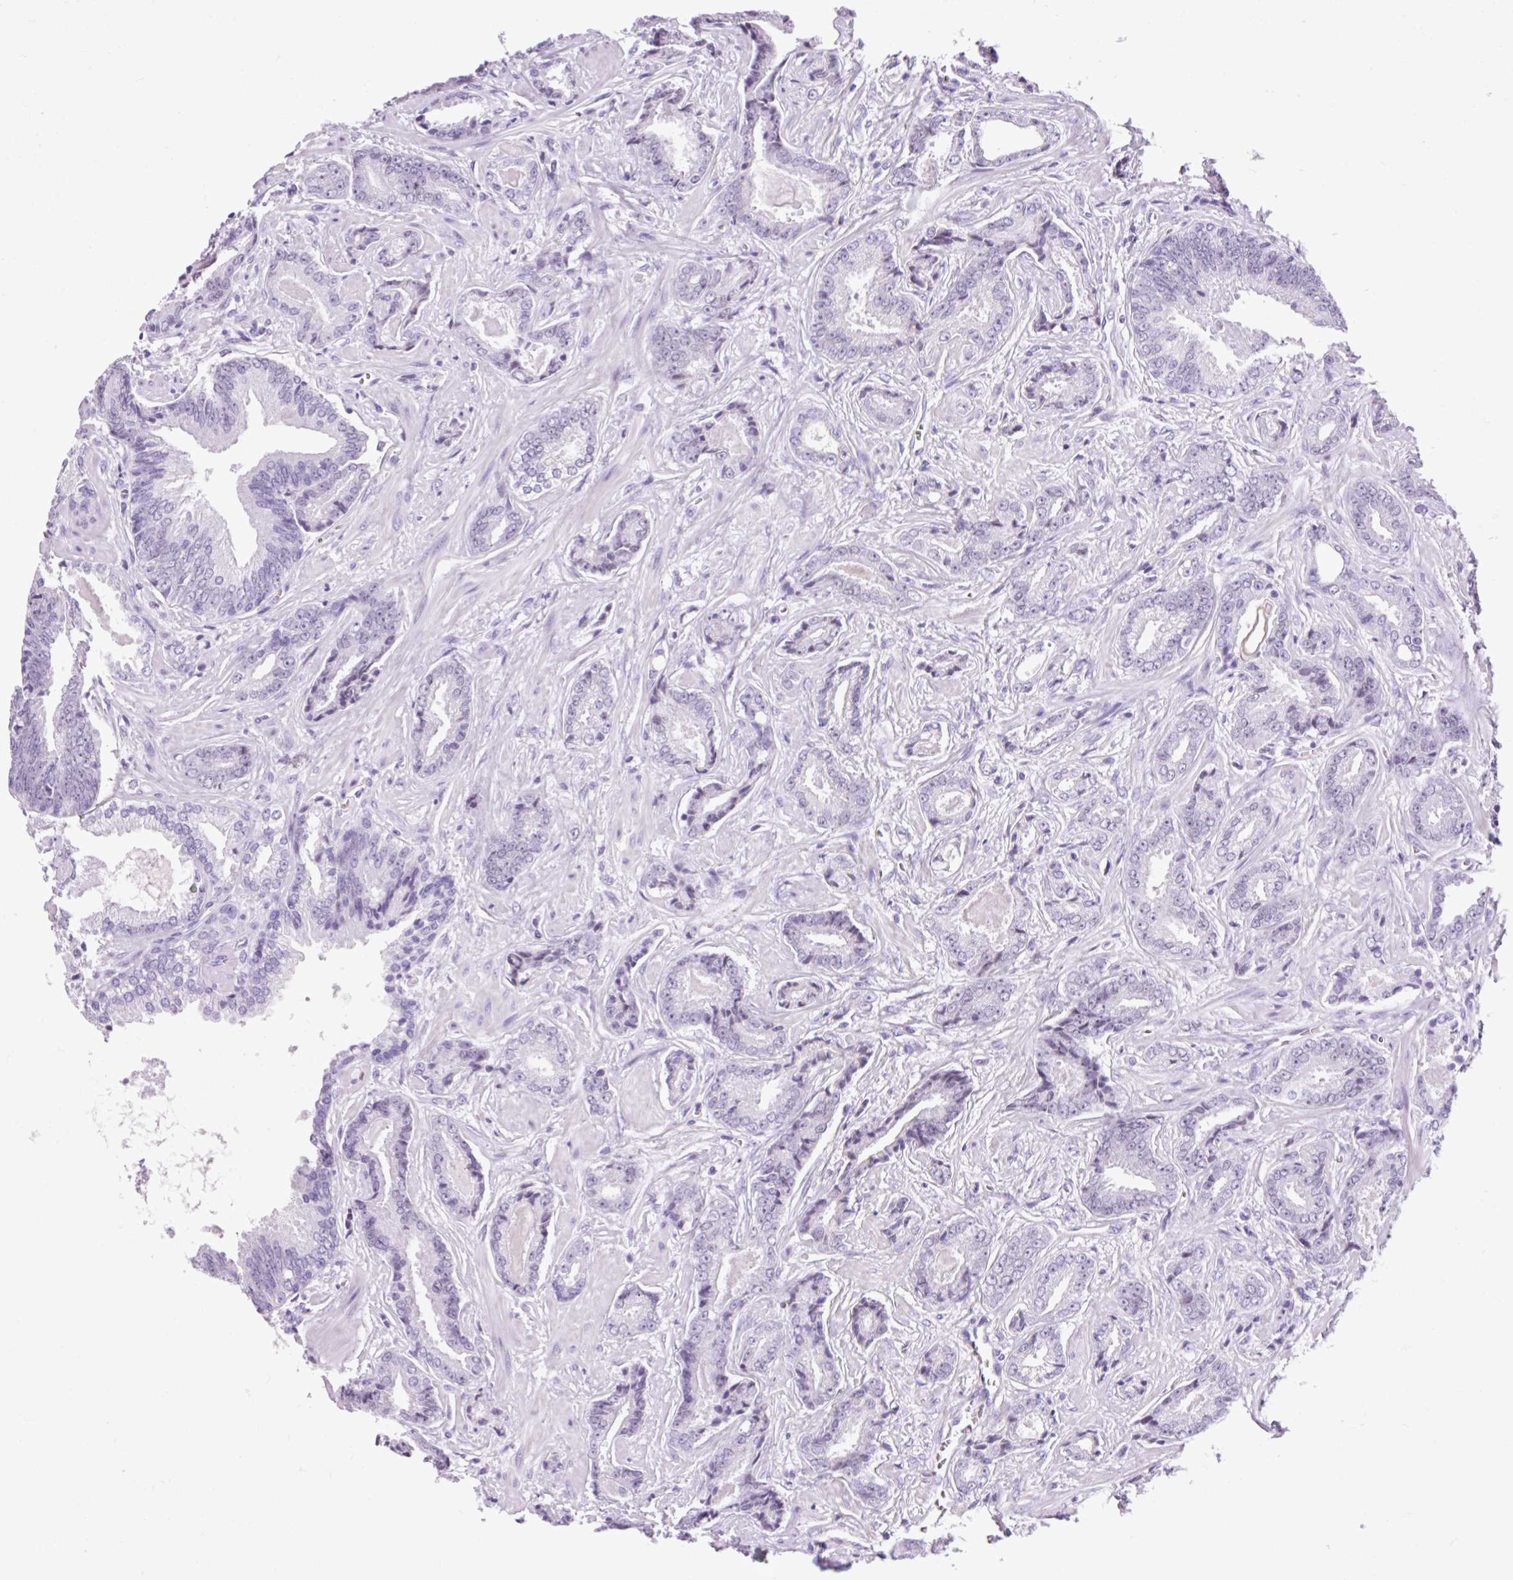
{"staining": {"intensity": "negative", "quantity": "none", "location": "none"}, "tissue": "prostate cancer", "cell_type": "Tumor cells", "image_type": "cancer", "snomed": [{"axis": "morphology", "description": "Adenocarcinoma, Low grade"}, {"axis": "topography", "description": "Prostate"}], "caption": "Tumor cells show no significant expression in prostate low-grade adenocarcinoma.", "gene": "VPREB1", "patient": {"sex": "male", "age": 62}}